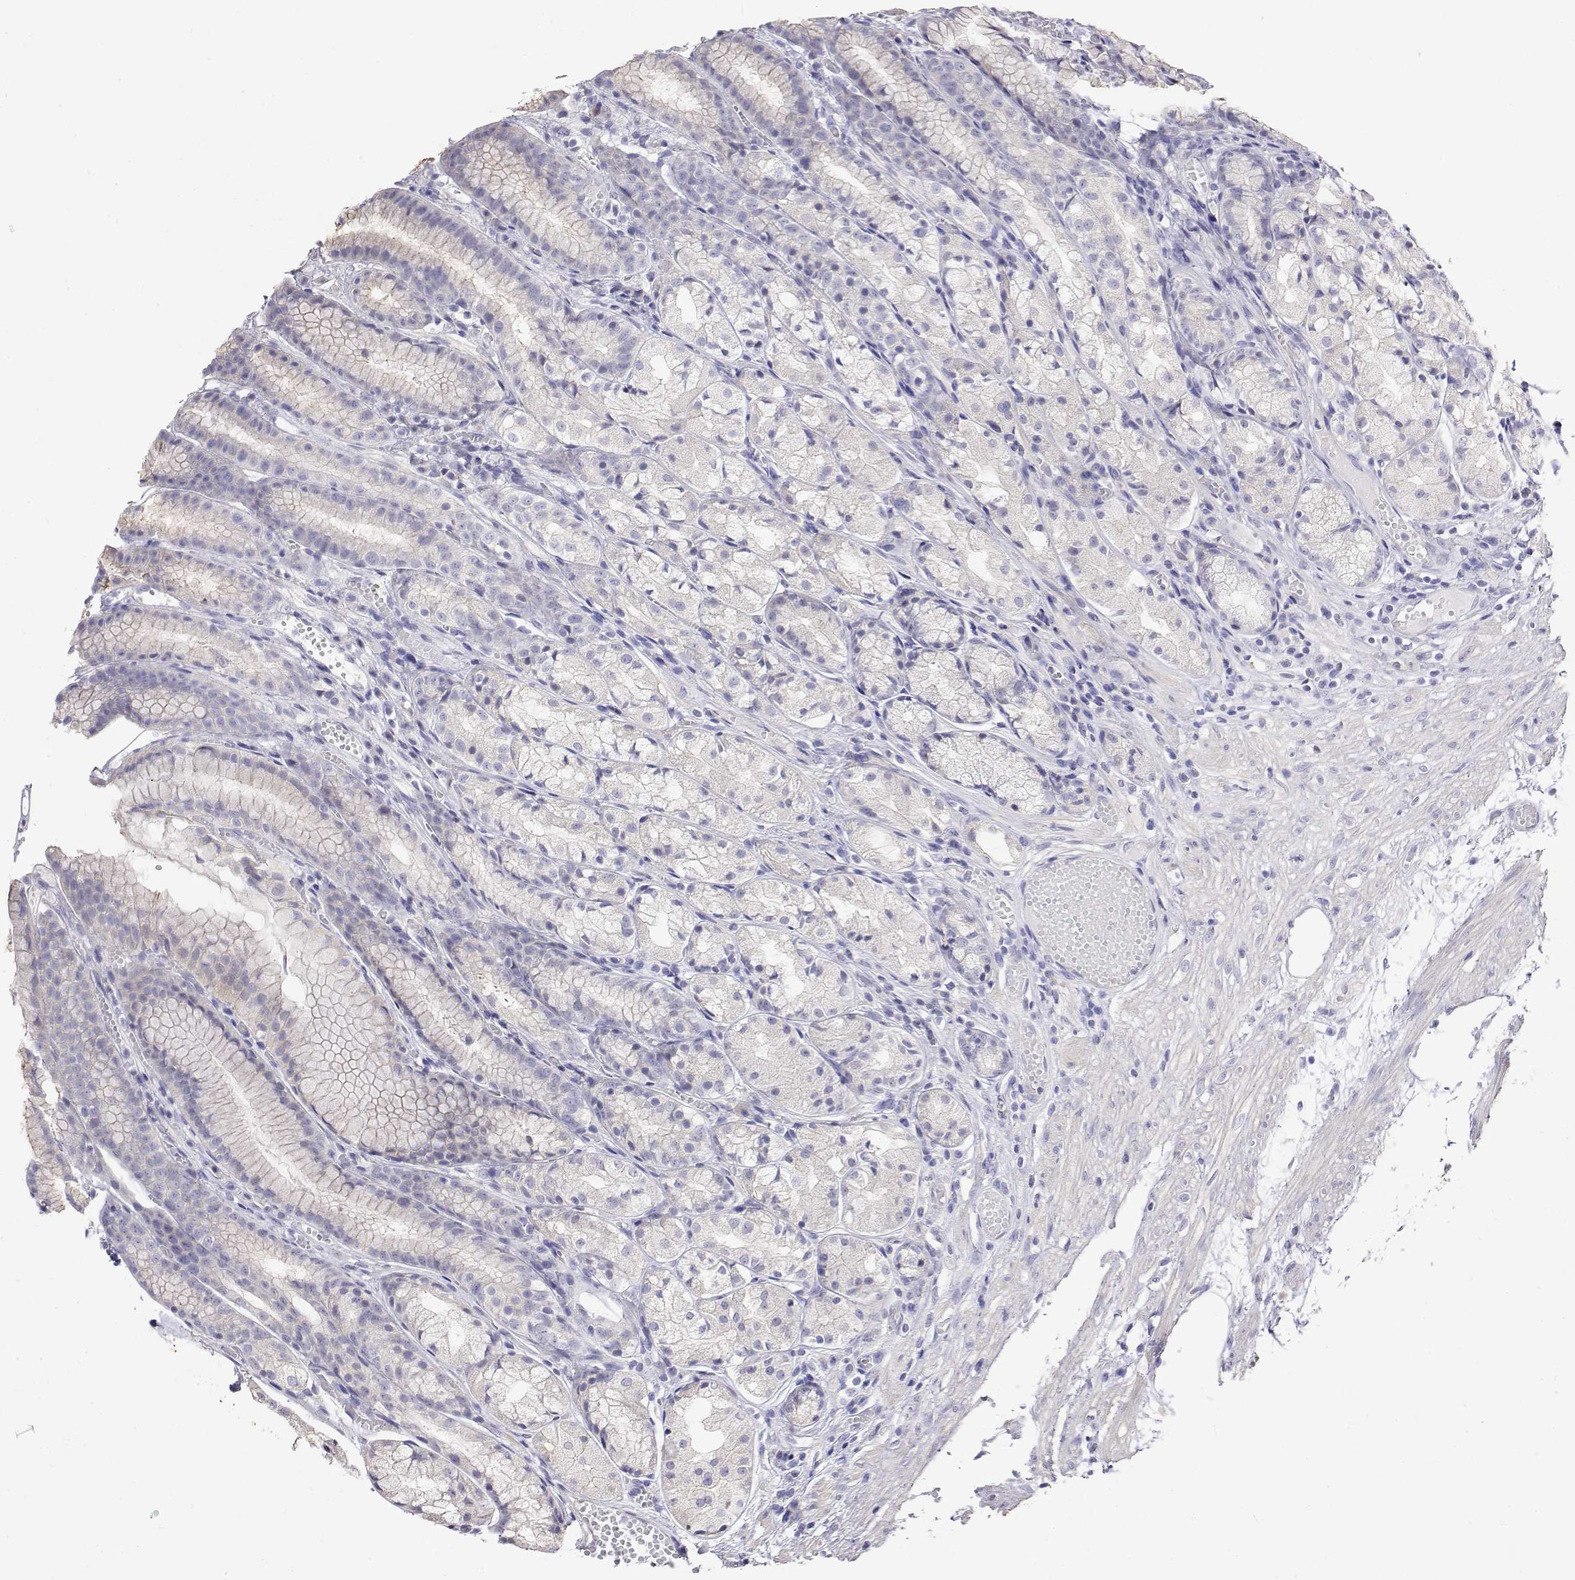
{"staining": {"intensity": "negative", "quantity": "none", "location": "none"}, "tissue": "stomach", "cell_type": "Glandular cells", "image_type": "normal", "snomed": [{"axis": "morphology", "description": "Normal tissue, NOS"}, {"axis": "topography", "description": "Stomach"}], "caption": "Immunohistochemistry (IHC) histopathology image of unremarkable human stomach stained for a protein (brown), which exhibits no staining in glandular cells.", "gene": "LY6D", "patient": {"sex": "male", "age": 70}}